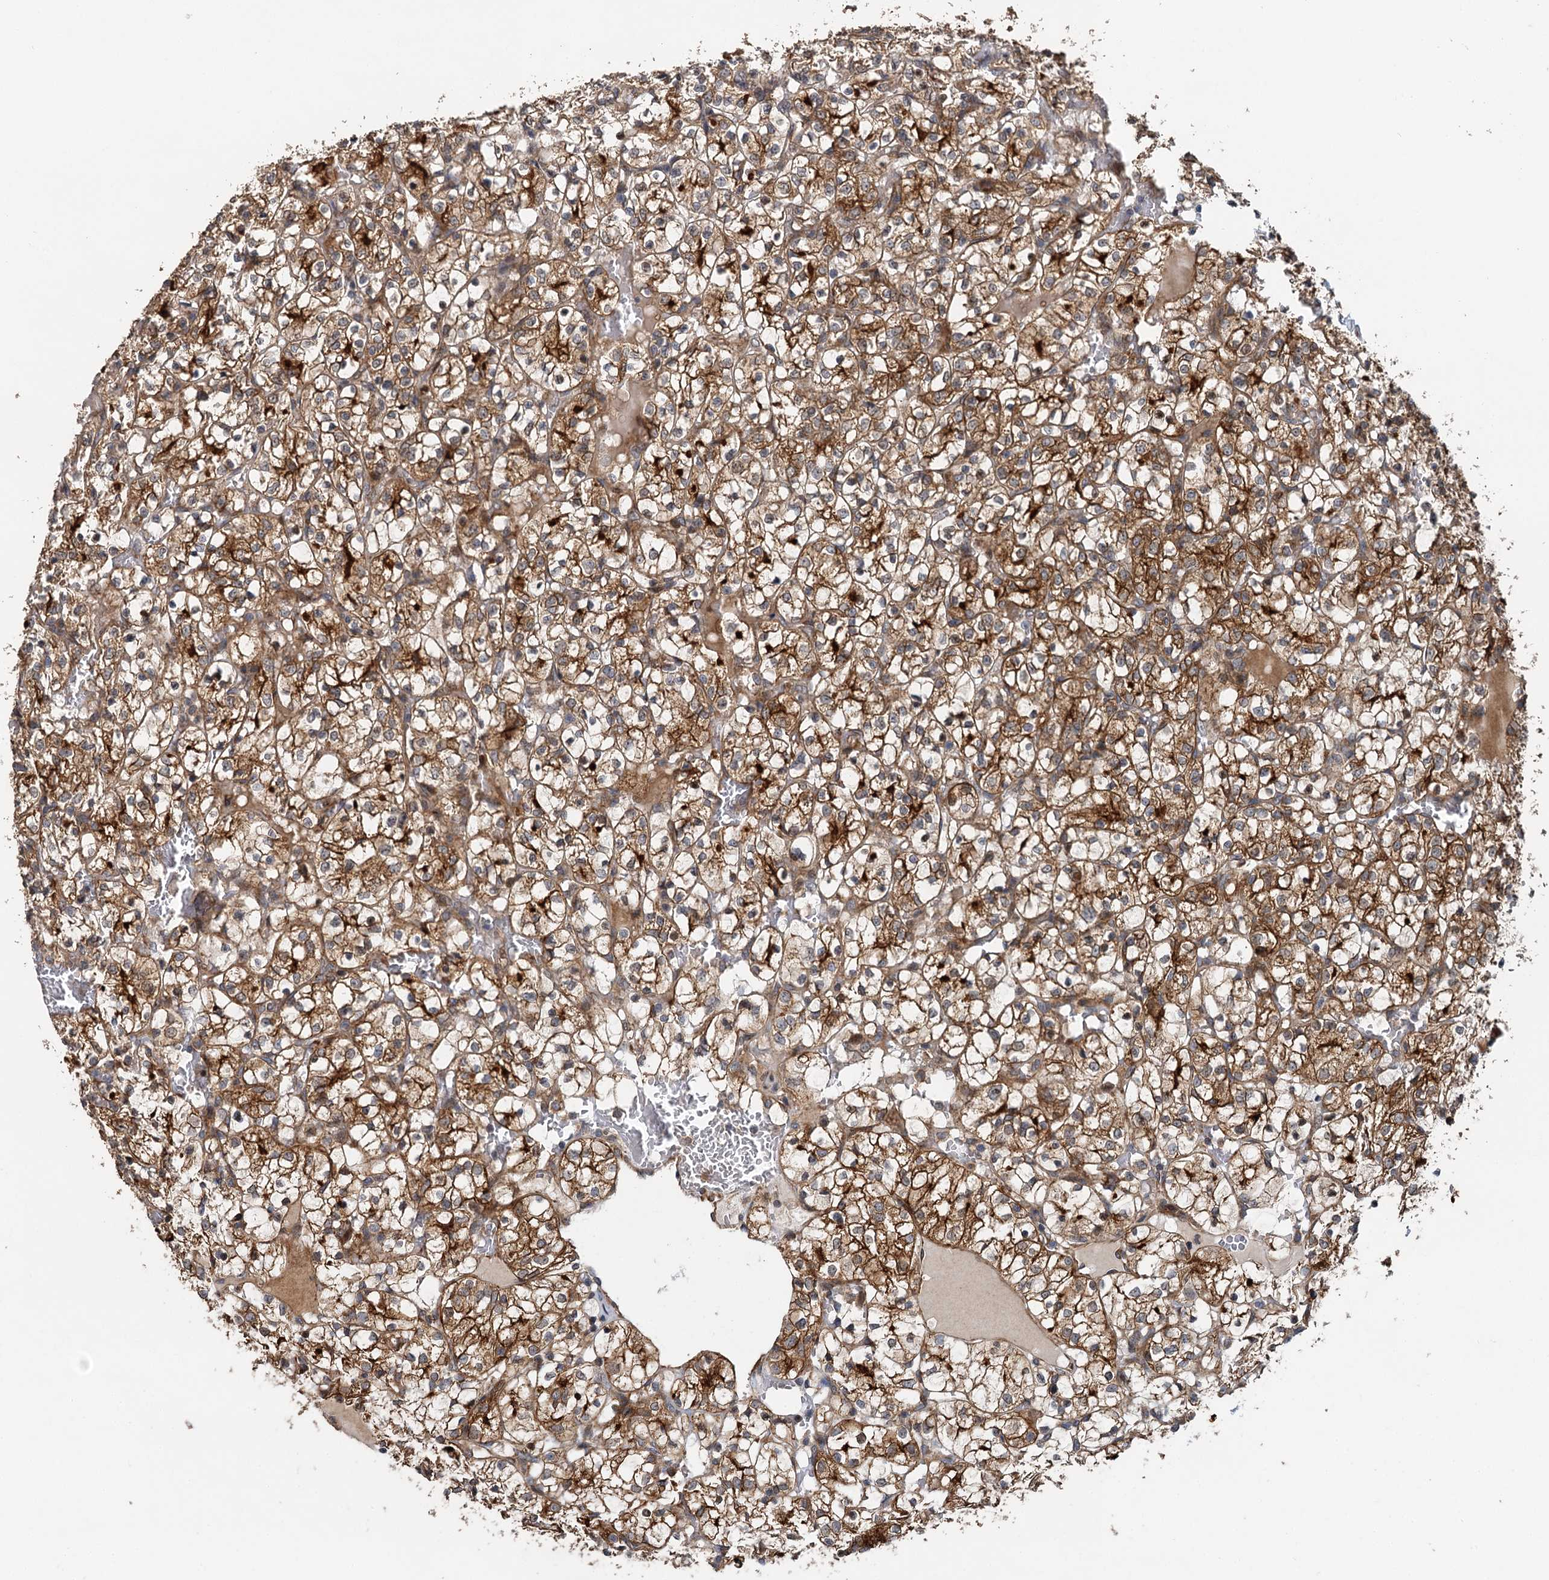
{"staining": {"intensity": "strong", "quantity": ">75%", "location": "cytoplasmic/membranous"}, "tissue": "renal cancer", "cell_type": "Tumor cells", "image_type": "cancer", "snomed": [{"axis": "morphology", "description": "Adenocarcinoma, NOS"}, {"axis": "topography", "description": "Kidney"}], "caption": "Tumor cells display strong cytoplasmic/membranous positivity in approximately >75% of cells in renal cancer (adenocarcinoma). Nuclei are stained in blue.", "gene": "LRRK2", "patient": {"sex": "female", "age": 69}}